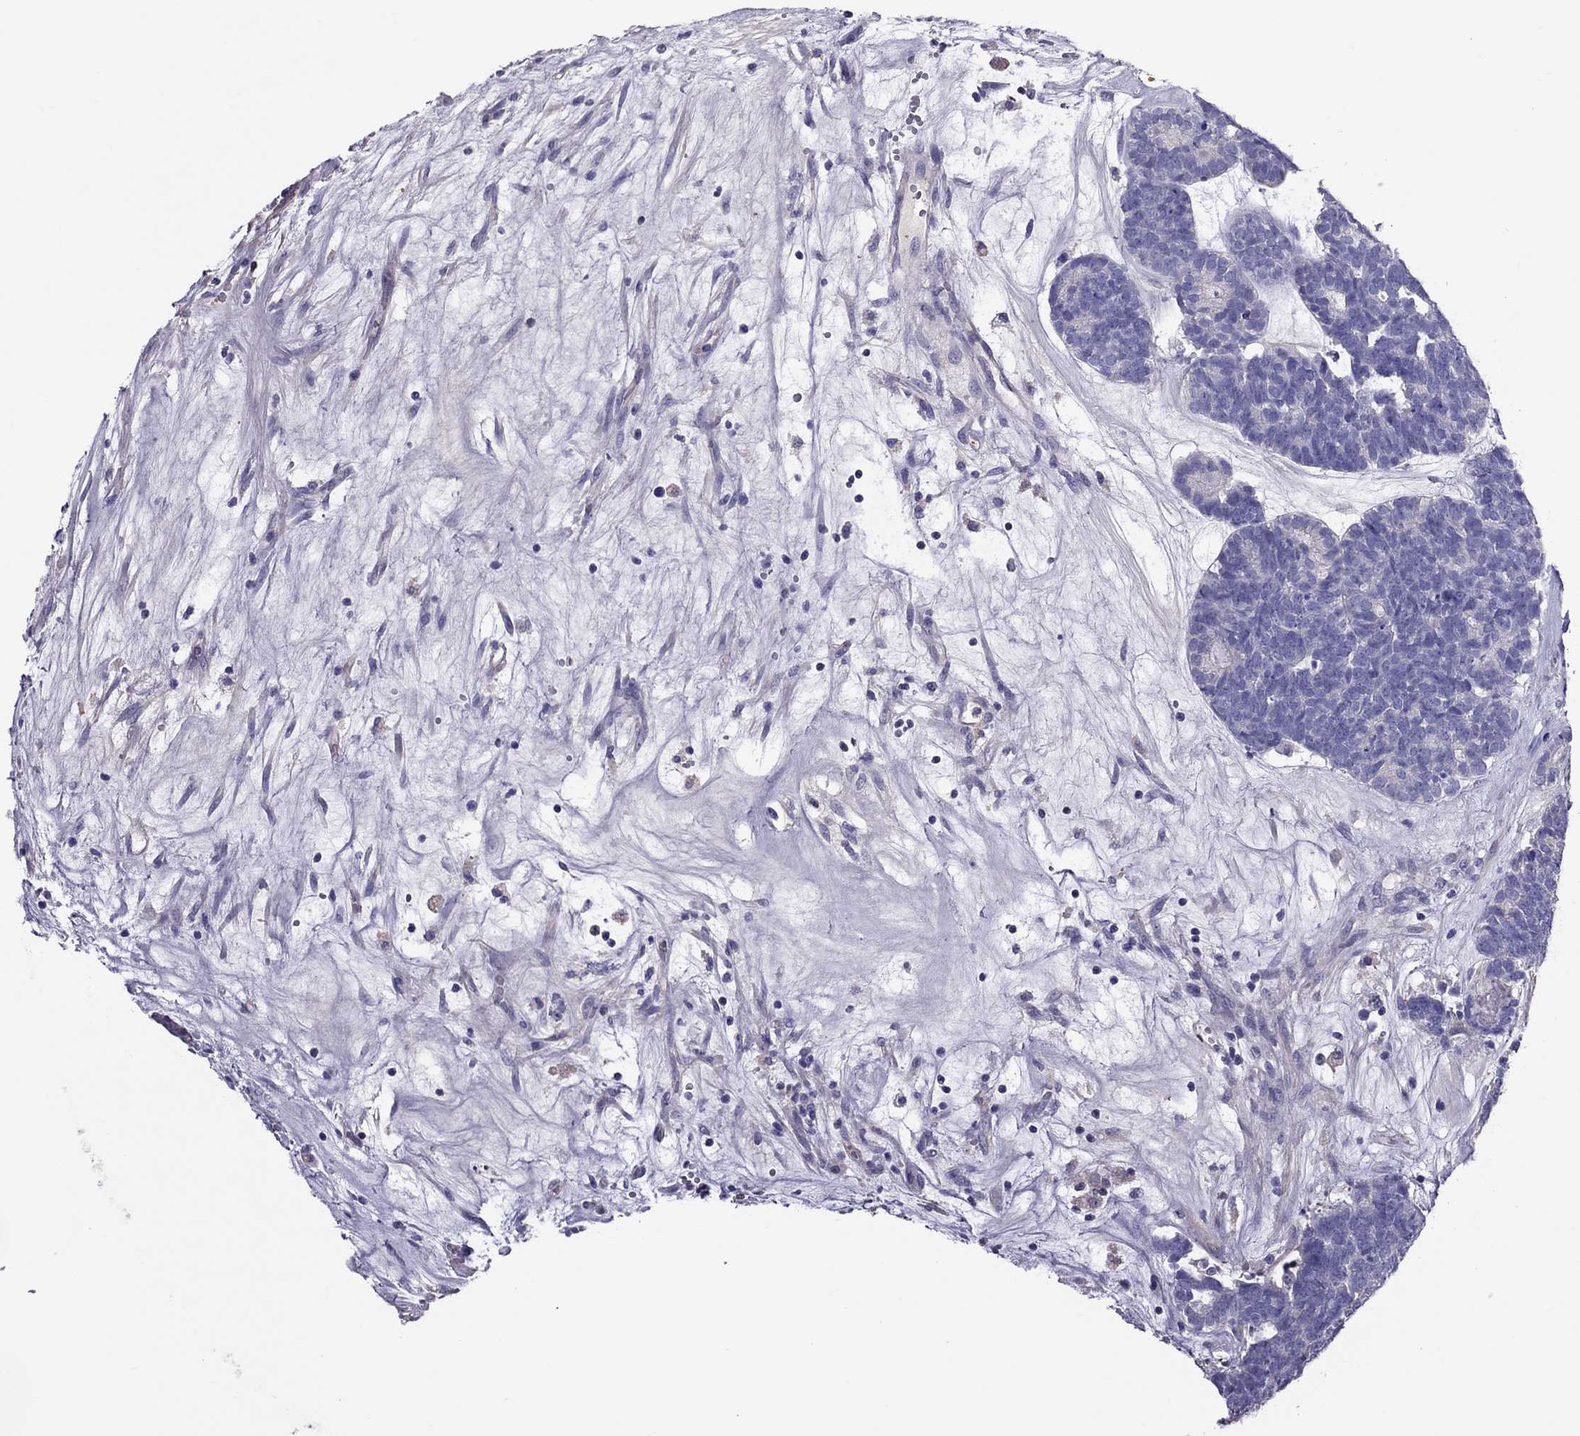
{"staining": {"intensity": "negative", "quantity": "none", "location": "none"}, "tissue": "head and neck cancer", "cell_type": "Tumor cells", "image_type": "cancer", "snomed": [{"axis": "morphology", "description": "Adenocarcinoma, NOS"}, {"axis": "topography", "description": "Head-Neck"}], "caption": "There is no significant positivity in tumor cells of adenocarcinoma (head and neck). (DAB immunohistochemistry visualized using brightfield microscopy, high magnification).", "gene": "TEX22", "patient": {"sex": "female", "age": 81}}